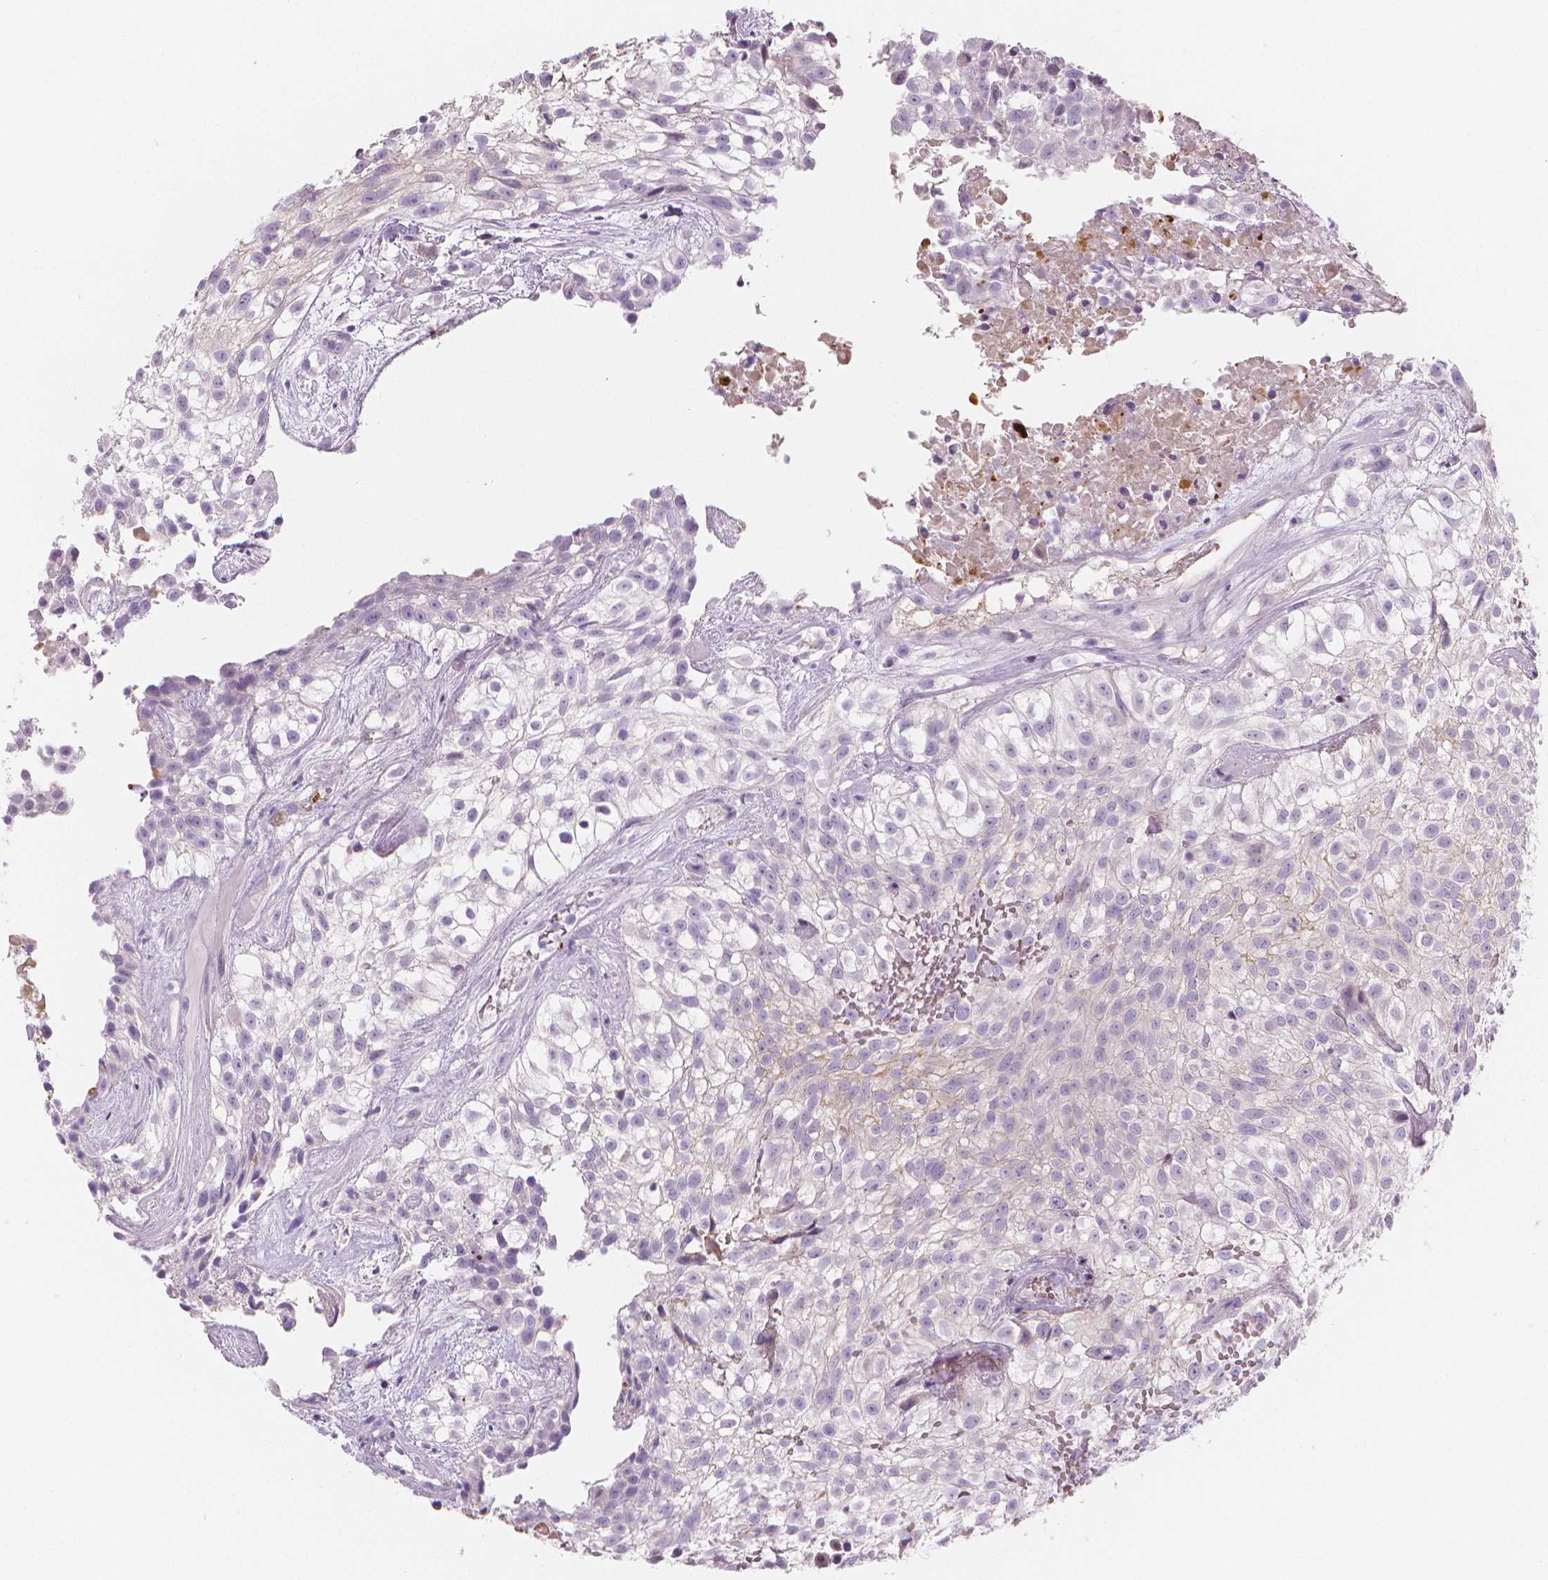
{"staining": {"intensity": "negative", "quantity": "none", "location": "none"}, "tissue": "urothelial cancer", "cell_type": "Tumor cells", "image_type": "cancer", "snomed": [{"axis": "morphology", "description": "Urothelial carcinoma, High grade"}, {"axis": "topography", "description": "Urinary bladder"}], "caption": "There is no significant expression in tumor cells of high-grade urothelial carcinoma. (Immunohistochemistry (ihc), brightfield microscopy, high magnification).", "gene": "APOA4", "patient": {"sex": "male", "age": 56}}